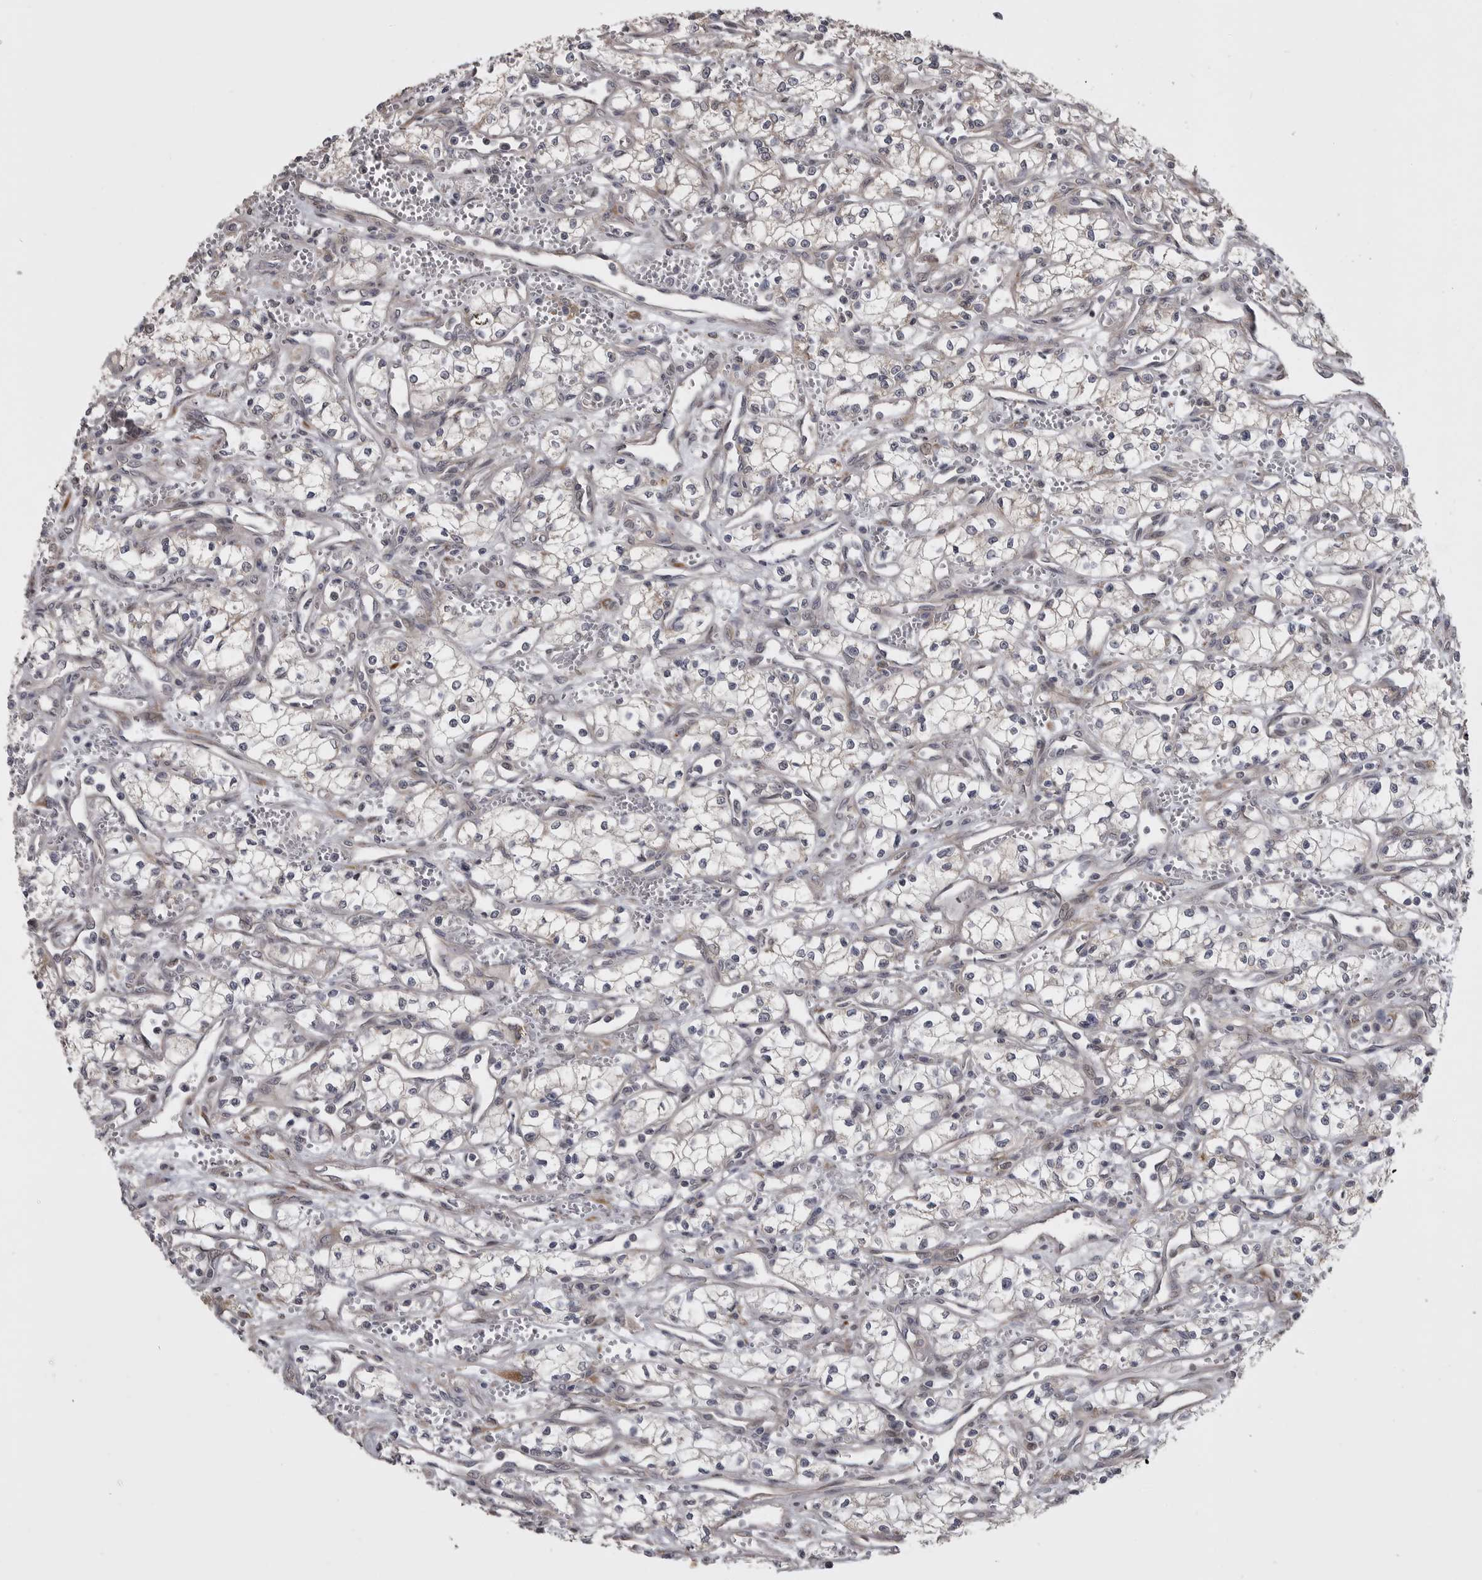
{"staining": {"intensity": "negative", "quantity": "none", "location": "none"}, "tissue": "renal cancer", "cell_type": "Tumor cells", "image_type": "cancer", "snomed": [{"axis": "morphology", "description": "Adenocarcinoma, NOS"}, {"axis": "topography", "description": "Kidney"}], "caption": "DAB (3,3'-diaminobenzidine) immunohistochemical staining of renal cancer (adenocarcinoma) displays no significant expression in tumor cells.", "gene": "ZNRF1", "patient": {"sex": "male", "age": 59}}